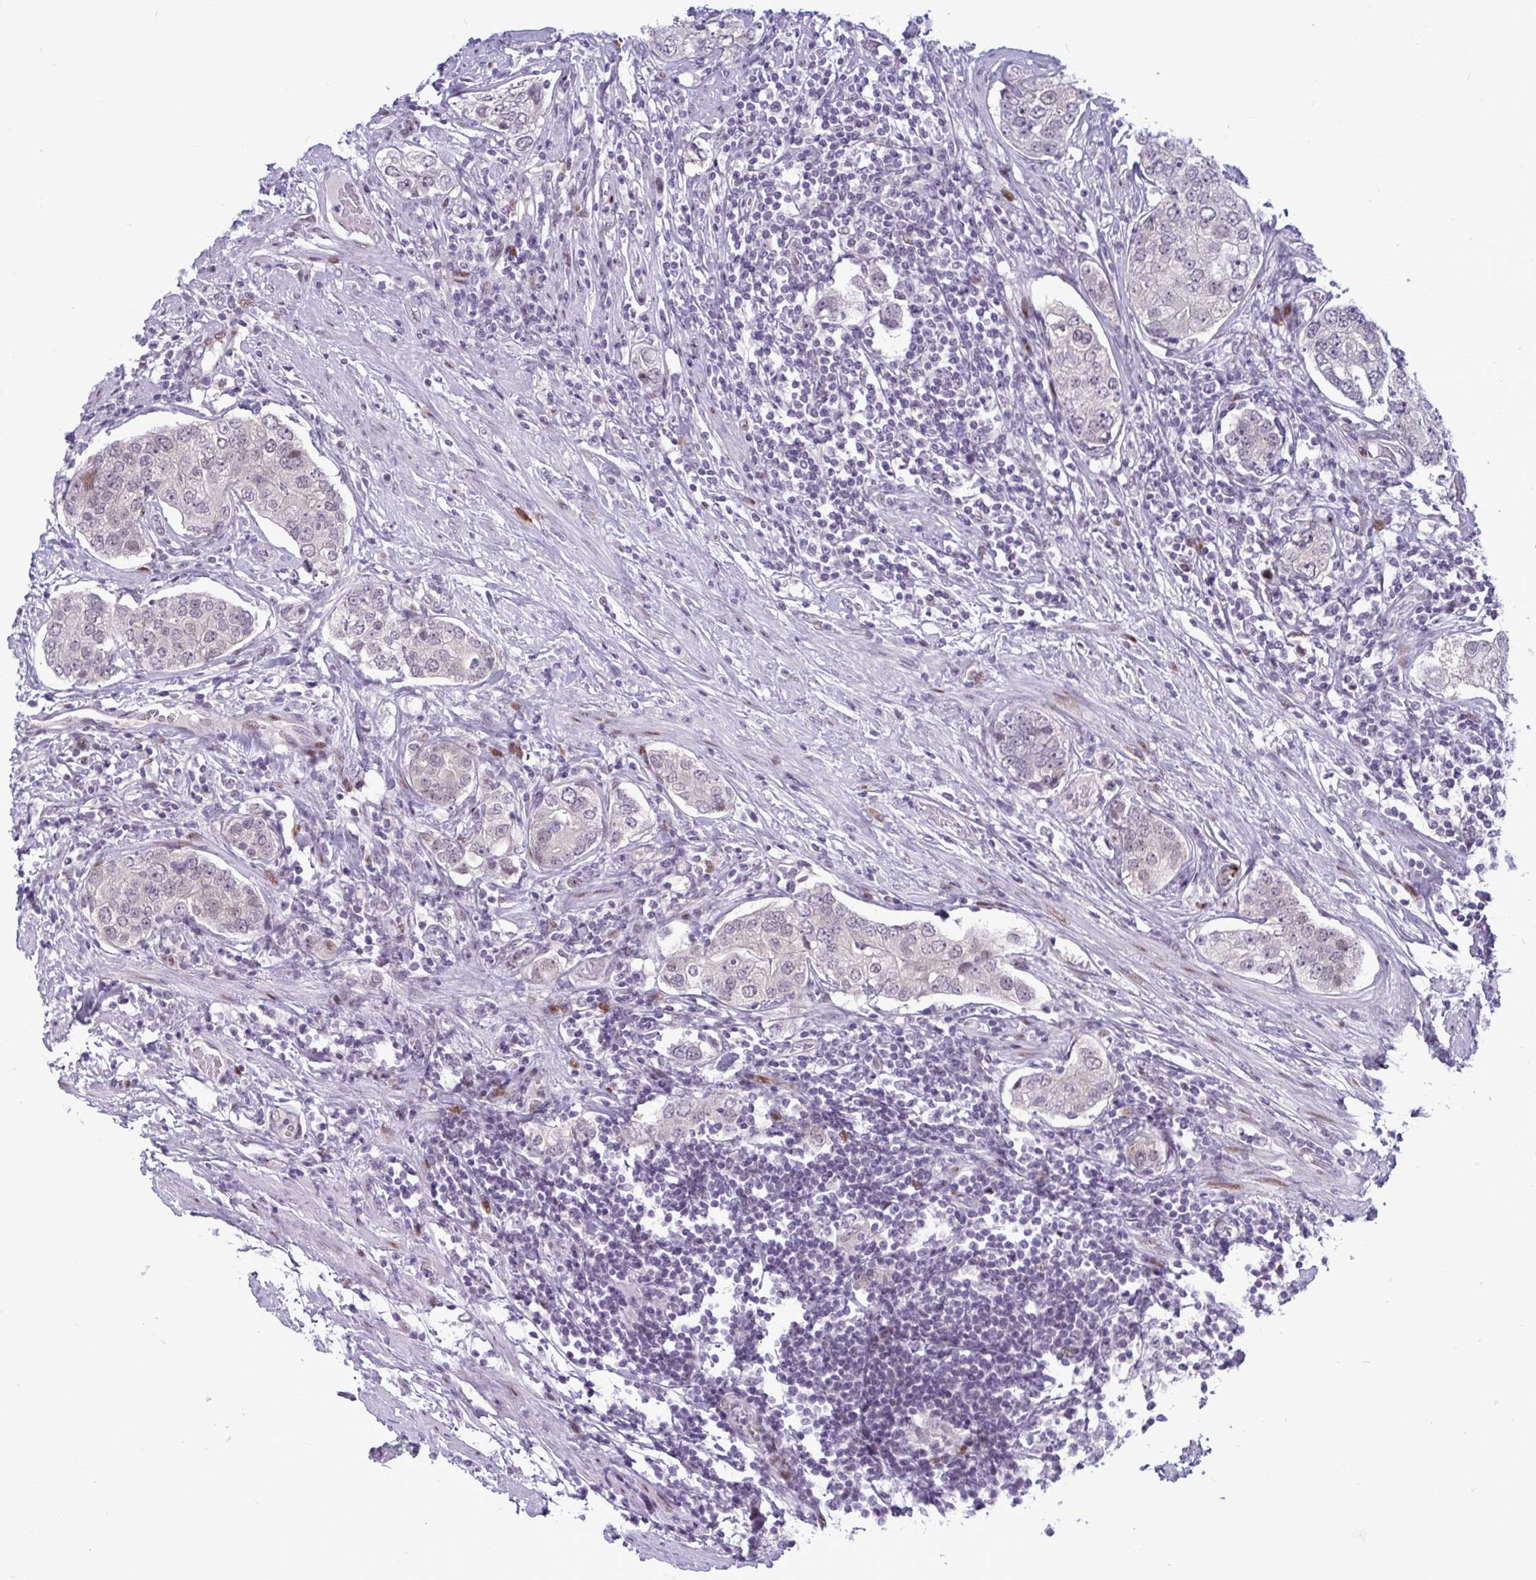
{"staining": {"intensity": "negative", "quantity": "none", "location": "none"}, "tissue": "prostate cancer", "cell_type": "Tumor cells", "image_type": "cancer", "snomed": [{"axis": "morphology", "description": "Adenocarcinoma, High grade"}, {"axis": "topography", "description": "Prostate"}], "caption": "Immunohistochemical staining of human prostate adenocarcinoma (high-grade) displays no significant positivity in tumor cells.", "gene": "TAB1", "patient": {"sex": "male", "age": 60}}